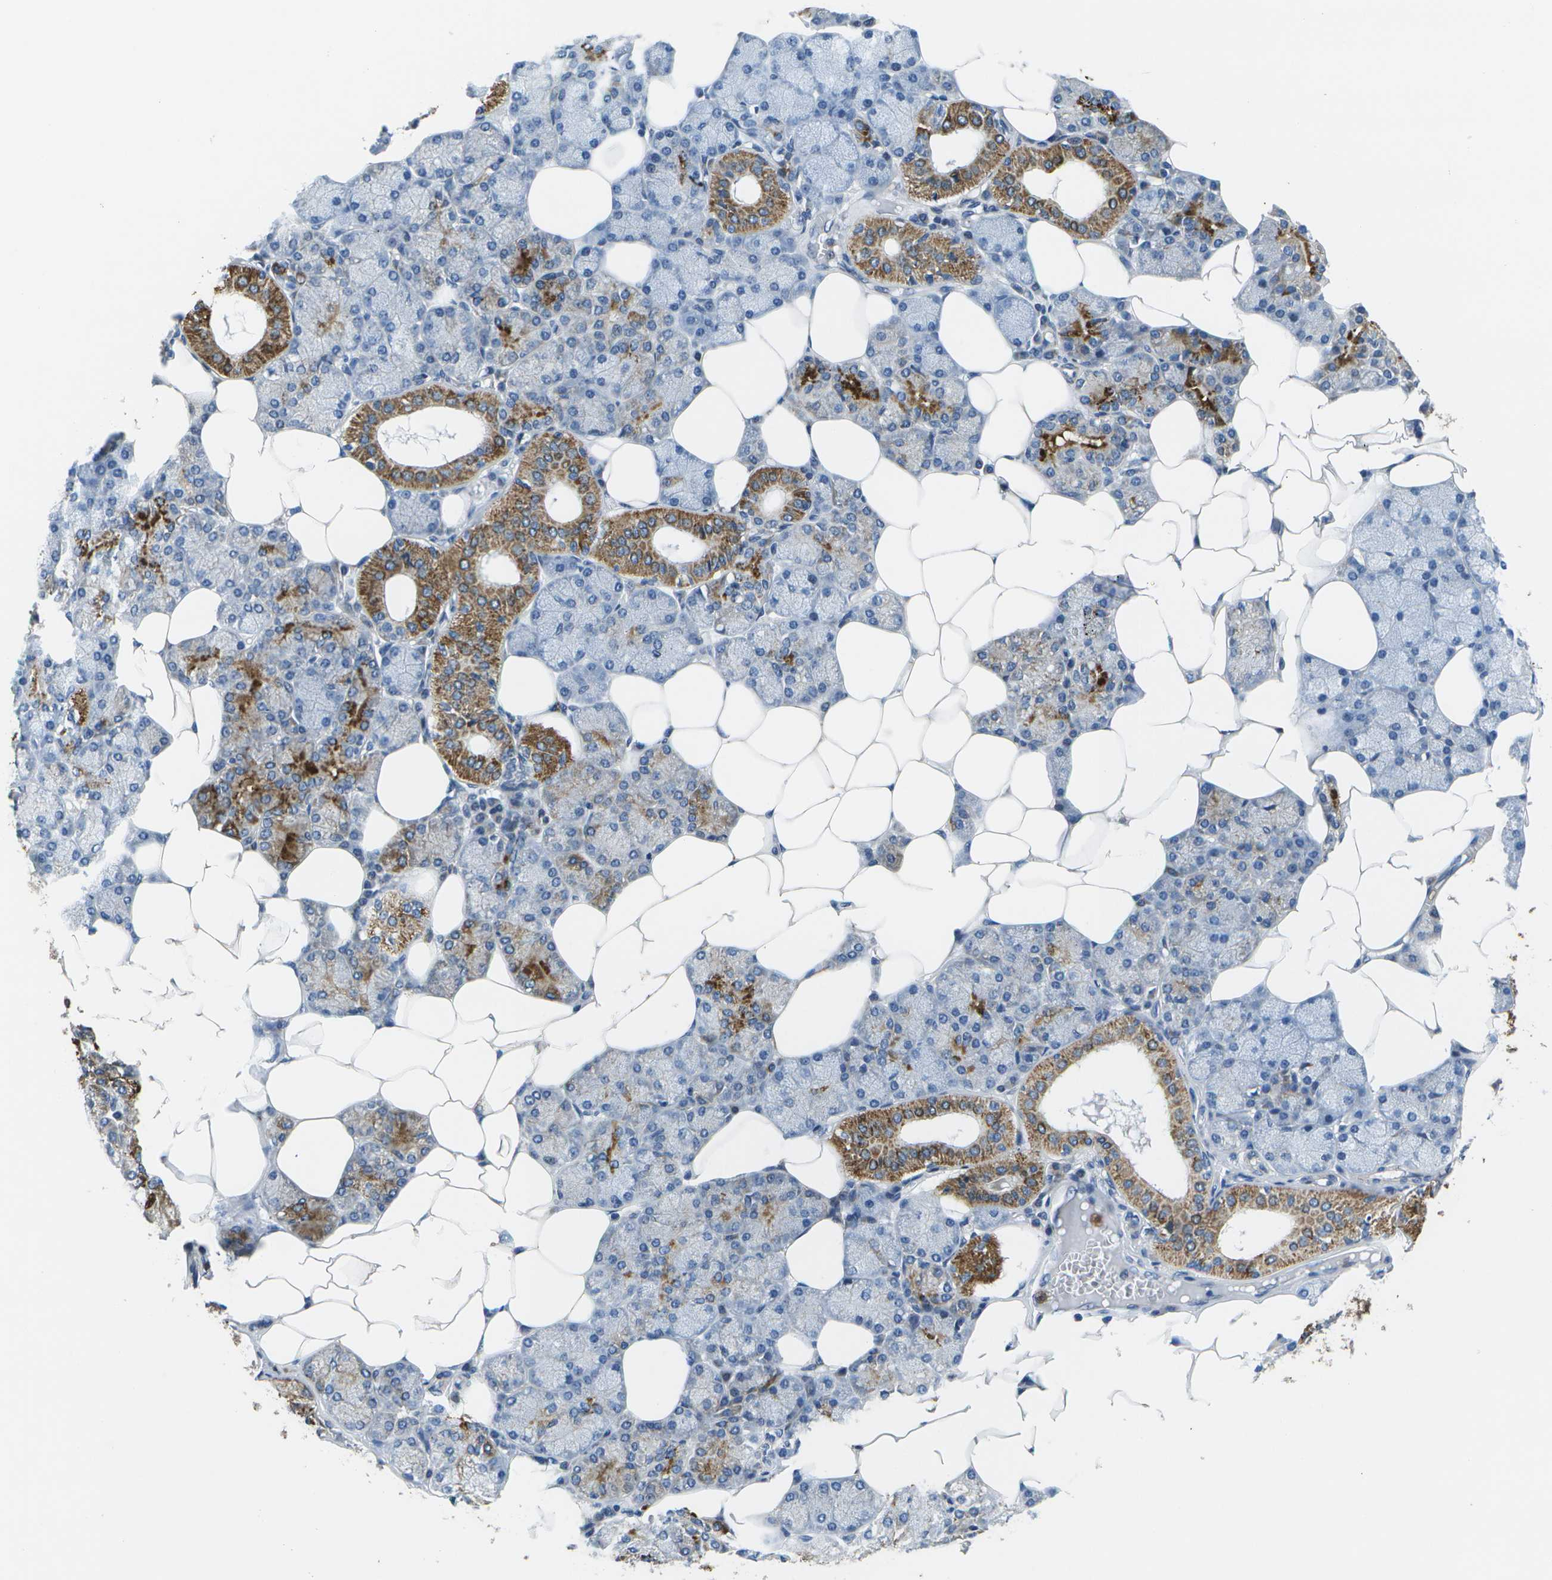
{"staining": {"intensity": "moderate", "quantity": "25%-75%", "location": "cytoplasmic/membranous"}, "tissue": "salivary gland", "cell_type": "Glandular cells", "image_type": "normal", "snomed": [{"axis": "morphology", "description": "Normal tissue, NOS"}, {"axis": "topography", "description": "Salivary gland"}], "caption": "Glandular cells demonstrate moderate cytoplasmic/membranous positivity in about 25%-75% of cells in normal salivary gland. The protein is stained brown, and the nuclei are stained in blue (DAB (3,3'-diaminobenzidine) IHC with brightfield microscopy, high magnification).", "gene": "GALNT15", "patient": {"sex": "male", "age": 62}}